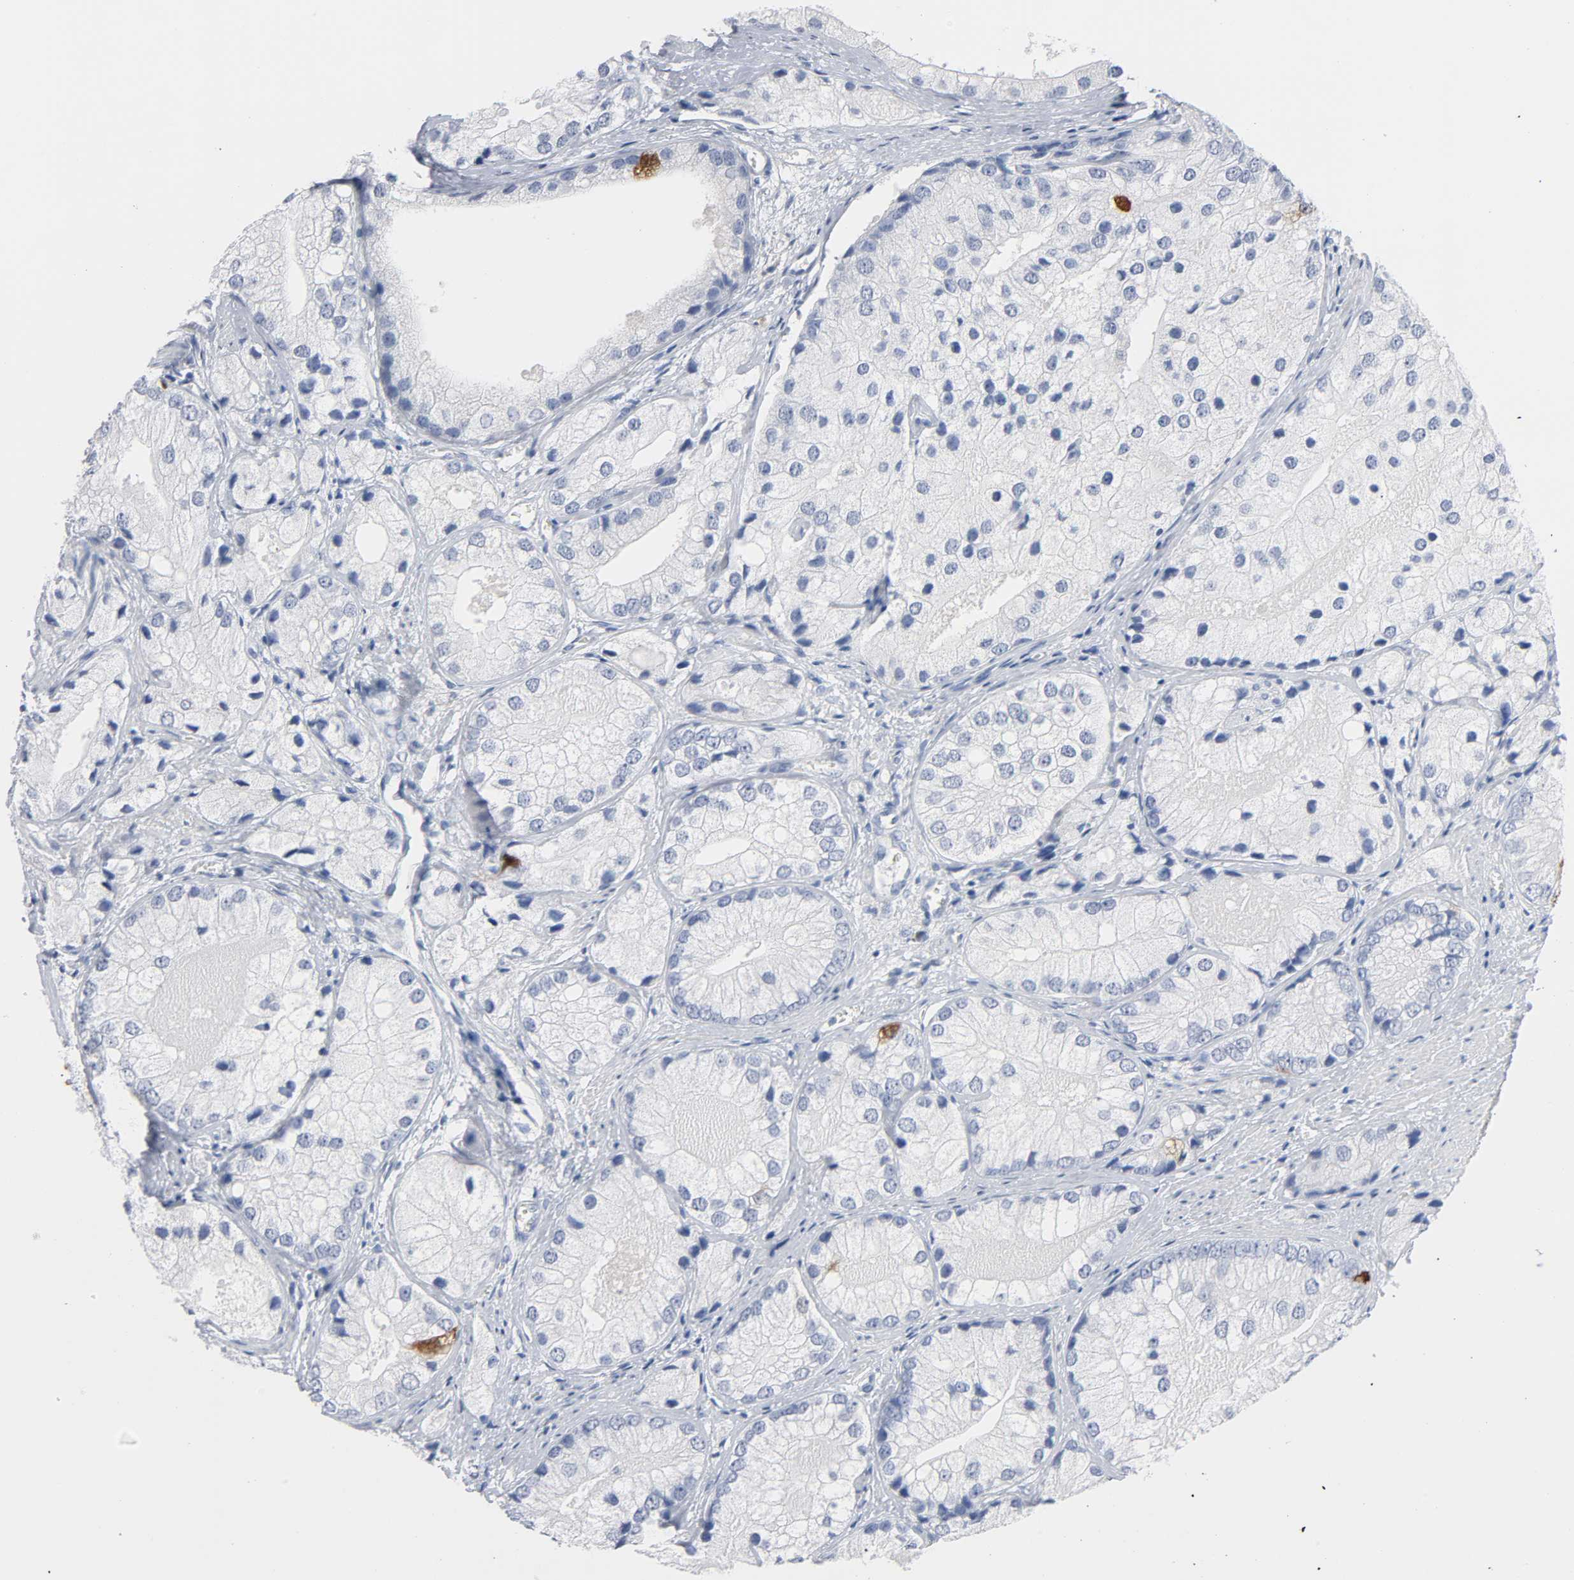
{"staining": {"intensity": "moderate", "quantity": "<25%", "location": "cytoplasmic/membranous,nuclear"}, "tissue": "prostate cancer", "cell_type": "Tumor cells", "image_type": "cancer", "snomed": [{"axis": "morphology", "description": "Adenocarcinoma, Low grade"}, {"axis": "topography", "description": "Prostate"}], "caption": "Moderate cytoplasmic/membranous and nuclear staining for a protein is present in about <25% of tumor cells of prostate cancer using immunohistochemistry (IHC).", "gene": "CDC20", "patient": {"sex": "male", "age": 69}}